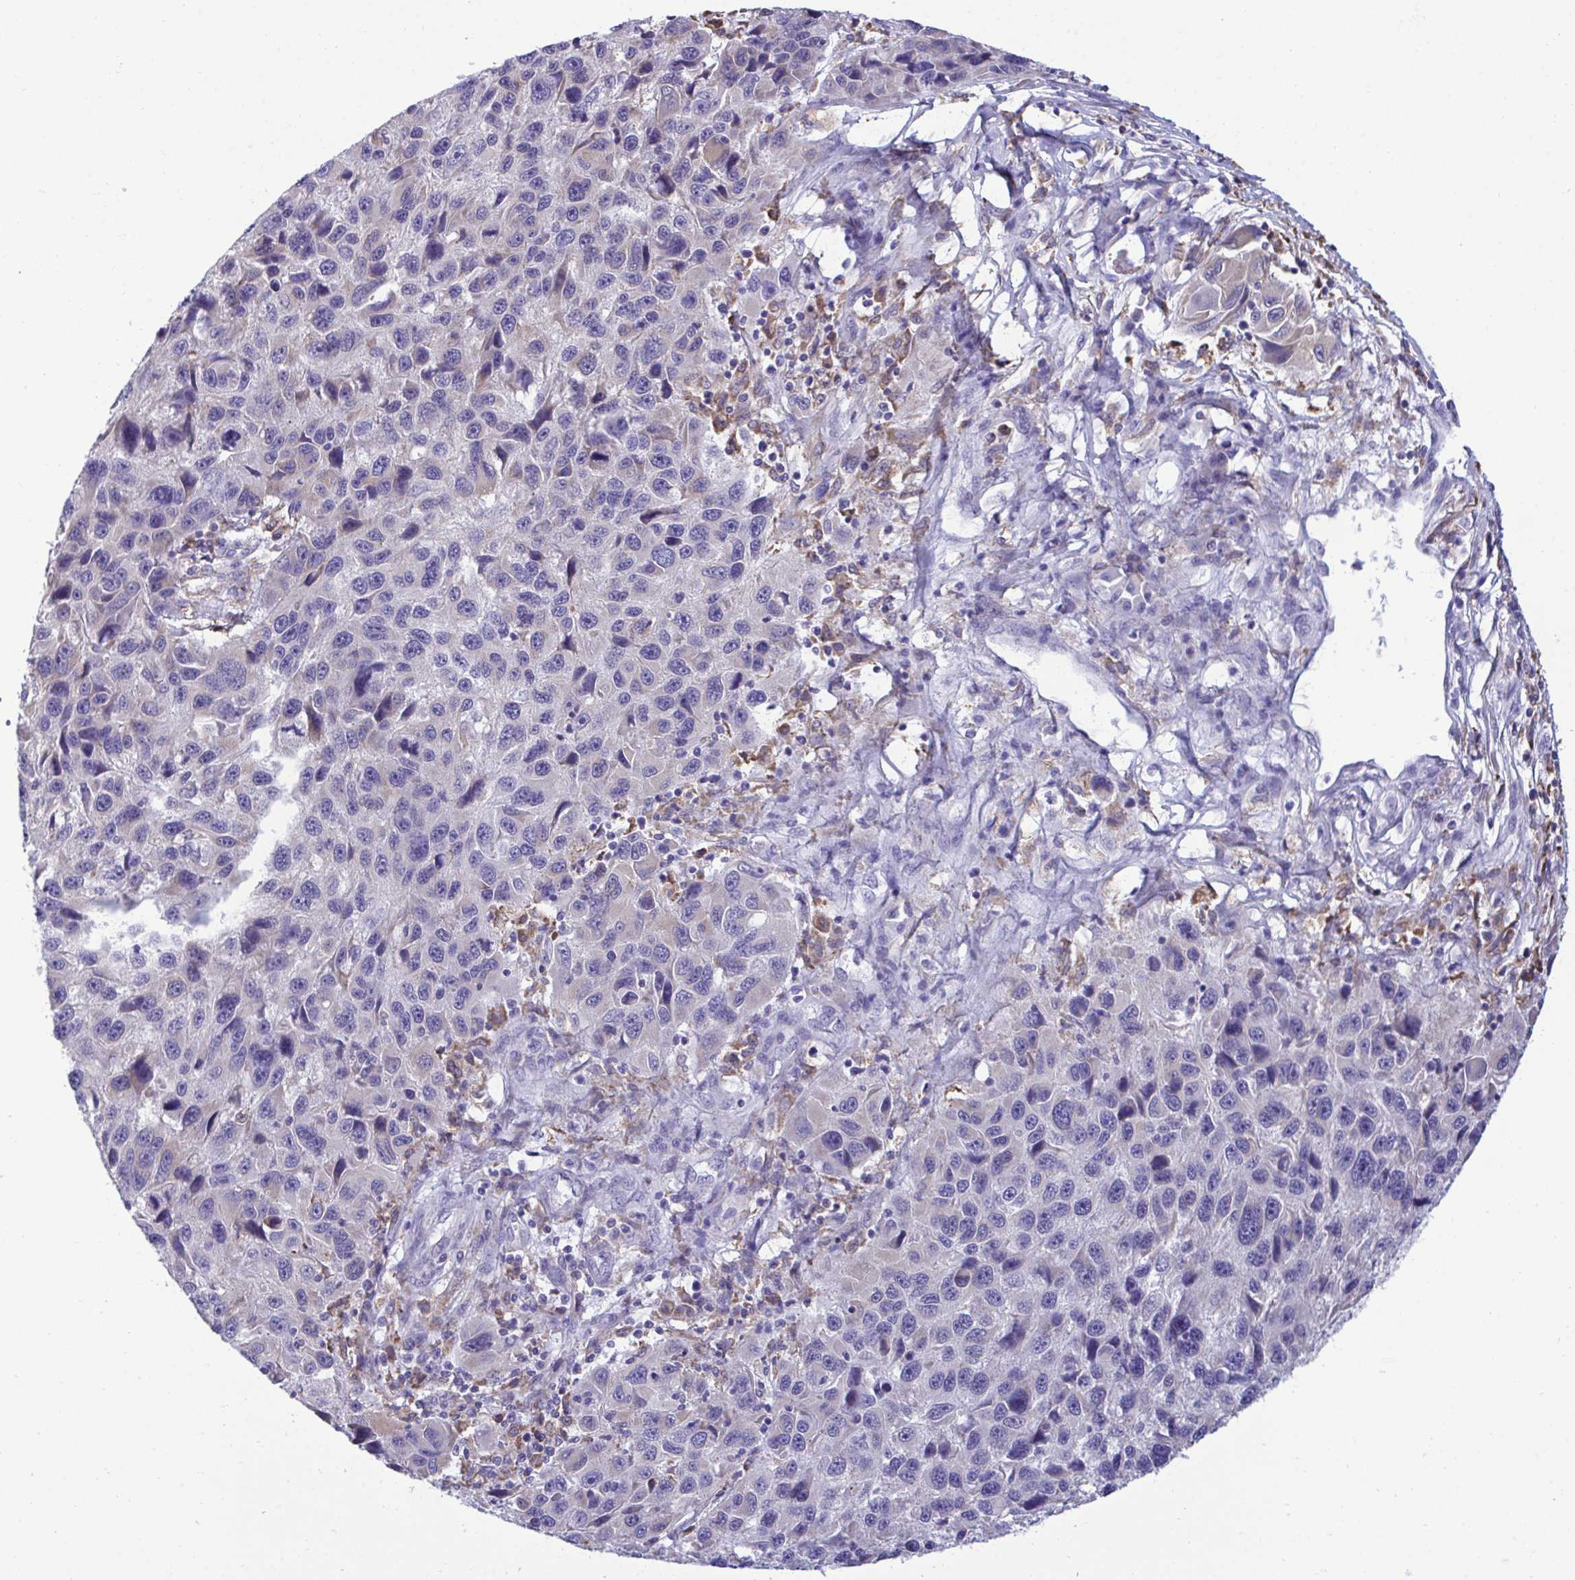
{"staining": {"intensity": "negative", "quantity": "none", "location": "none"}, "tissue": "melanoma", "cell_type": "Tumor cells", "image_type": "cancer", "snomed": [{"axis": "morphology", "description": "Malignant melanoma, NOS"}, {"axis": "topography", "description": "Skin"}], "caption": "Immunohistochemistry micrograph of human melanoma stained for a protein (brown), which exhibits no positivity in tumor cells.", "gene": "PIGK", "patient": {"sex": "male", "age": 53}}